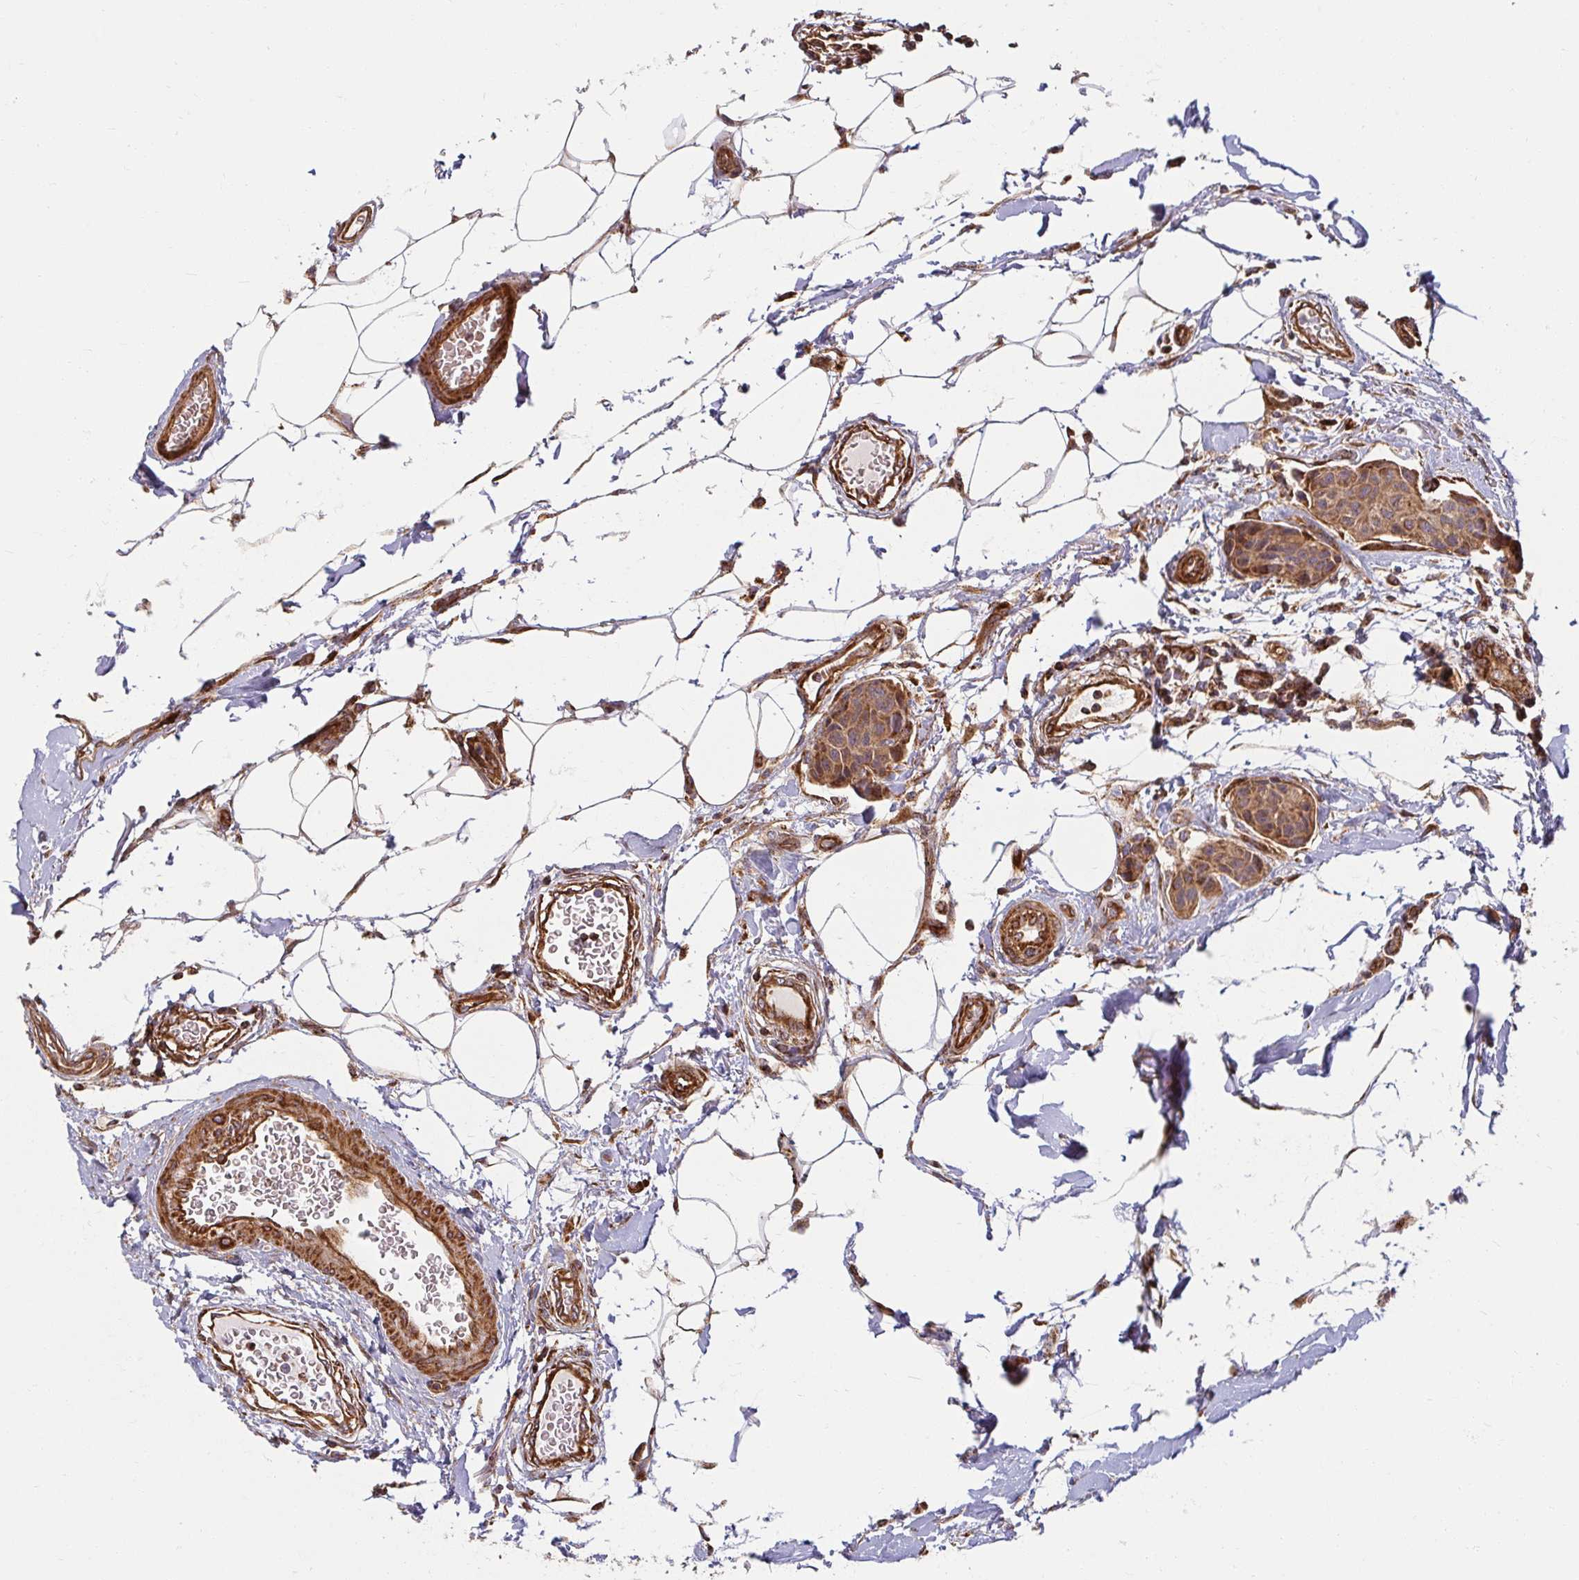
{"staining": {"intensity": "strong", "quantity": ">75%", "location": "cytoplasmic/membranous"}, "tissue": "breast cancer", "cell_type": "Tumor cells", "image_type": "cancer", "snomed": [{"axis": "morphology", "description": "Duct carcinoma"}, {"axis": "topography", "description": "Breast"}, {"axis": "topography", "description": "Lymph node"}], "caption": "Tumor cells show high levels of strong cytoplasmic/membranous staining in about >75% of cells in human breast intraductal carcinoma. The staining is performed using DAB (3,3'-diaminobenzidine) brown chromogen to label protein expression. The nuclei are counter-stained blue using hematoxylin.", "gene": "BTF3", "patient": {"sex": "female", "age": 80}}